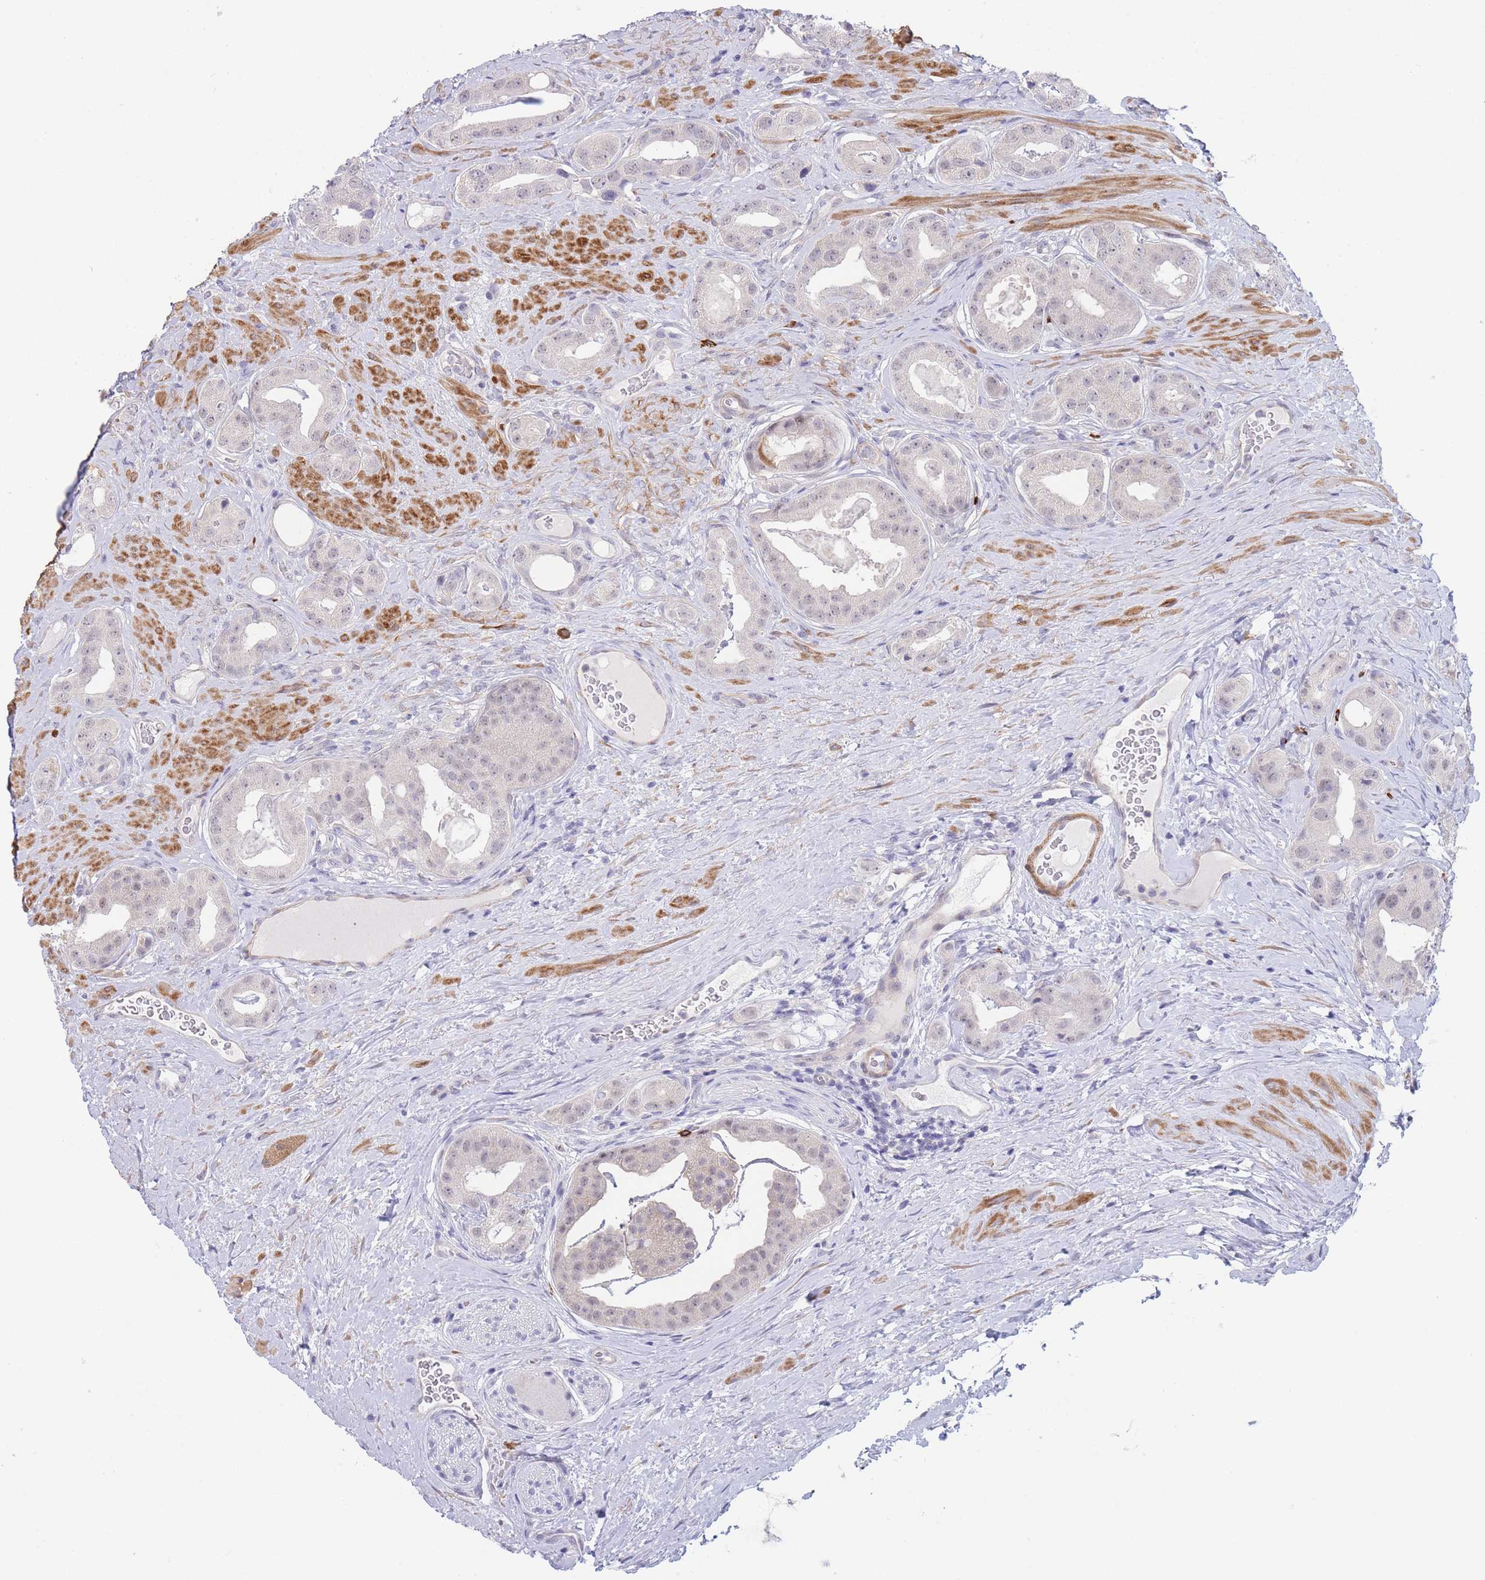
{"staining": {"intensity": "negative", "quantity": "none", "location": "none"}, "tissue": "prostate cancer", "cell_type": "Tumor cells", "image_type": "cancer", "snomed": [{"axis": "morphology", "description": "Adenocarcinoma, High grade"}, {"axis": "topography", "description": "Prostate"}], "caption": "This photomicrograph is of high-grade adenocarcinoma (prostate) stained with IHC to label a protein in brown with the nuclei are counter-stained blue. There is no expression in tumor cells.", "gene": "ASAP3", "patient": {"sex": "male", "age": 63}}